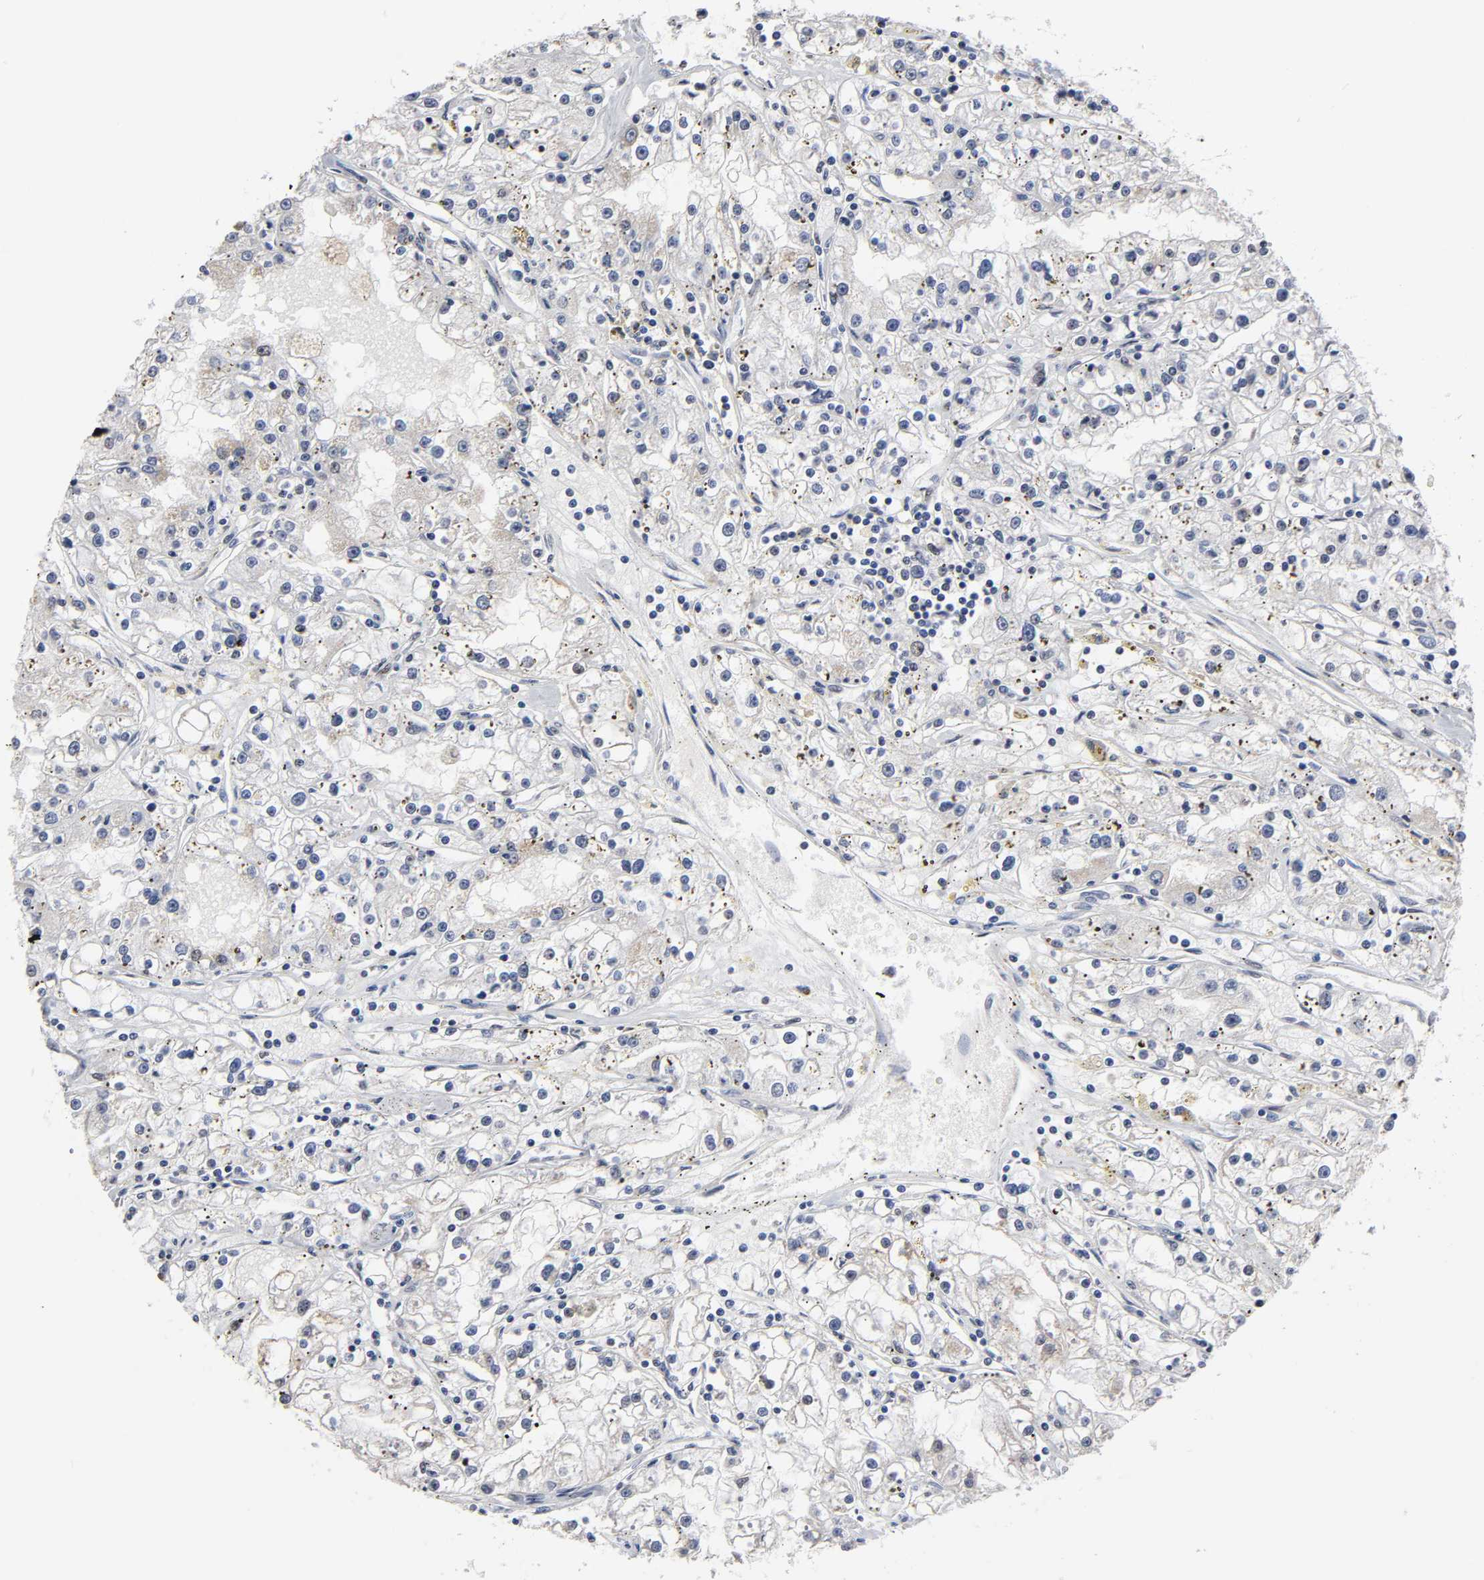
{"staining": {"intensity": "negative", "quantity": "none", "location": "none"}, "tissue": "renal cancer", "cell_type": "Tumor cells", "image_type": "cancer", "snomed": [{"axis": "morphology", "description": "Adenocarcinoma, NOS"}, {"axis": "topography", "description": "Kidney"}], "caption": "High magnification brightfield microscopy of renal adenocarcinoma stained with DAB (3,3'-diaminobenzidine) (brown) and counterstained with hematoxylin (blue): tumor cells show no significant expression.", "gene": "TRIM33", "patient": {"sex": "male", "age": 56}}